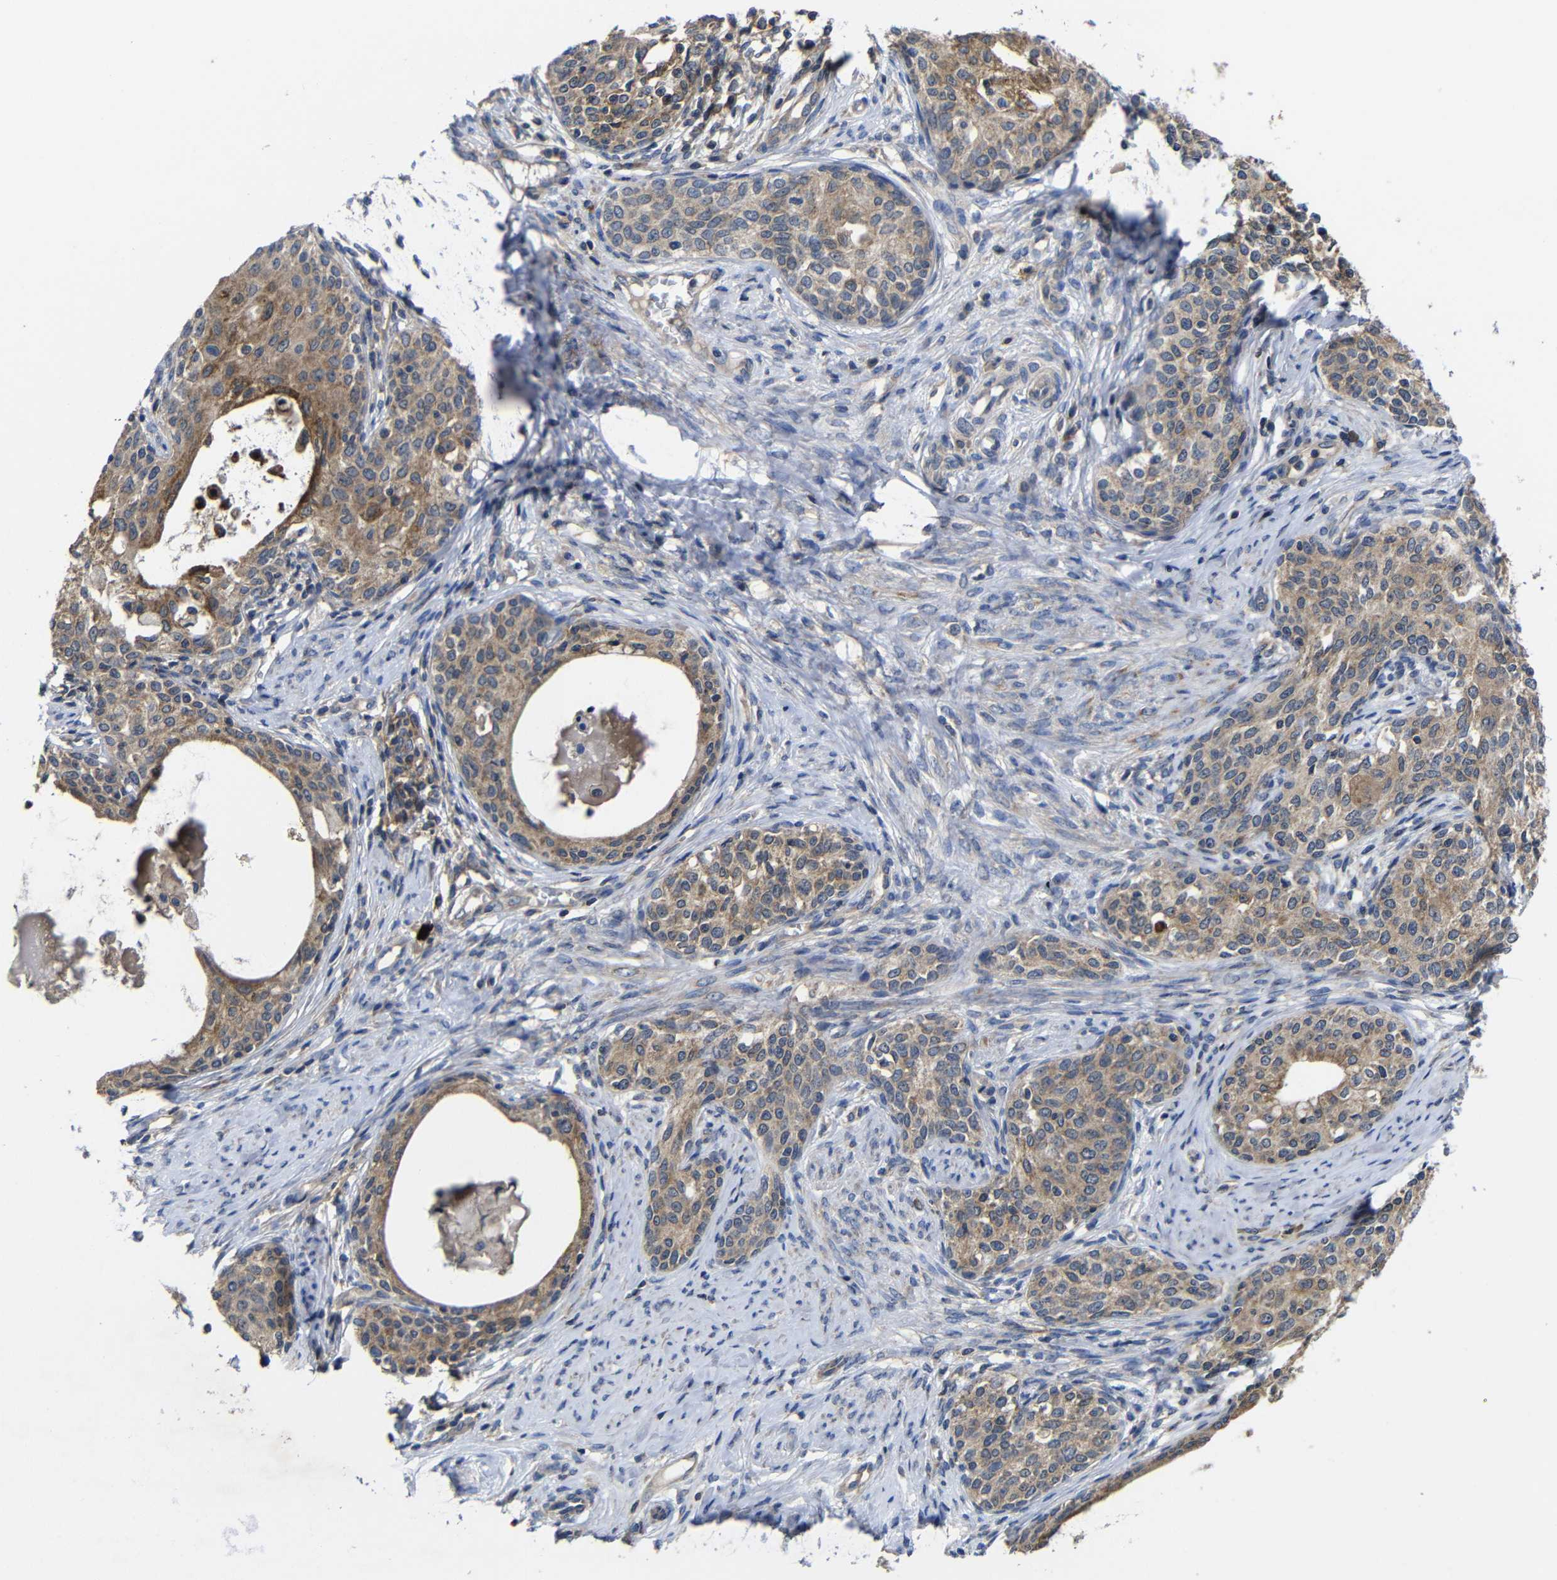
{"staining": {"intensity": "moderate", "quantity": ">75%", "location": "cytoplasmic/membranous"}, "tissue": "cervical cancer", "cell_type": "Tumor cells", "image_type": "cancer", "snomed": [{"axis": "morphology", "description": "Squamous cell carcinoma, NOS"}, {"axis": "morphology", "description": "Adenocarcinoma, NOS"}, {"axis": "topography", "description": "Cervix"}], "caption": "Cervical cancer was stained to show a protein in brown. There is medium levels of moderate cytoplasmic/membranous expression in about >75% of tumor cells.", "gene": "LPAR5", "patient": {"sex": "female", "age": 52}}